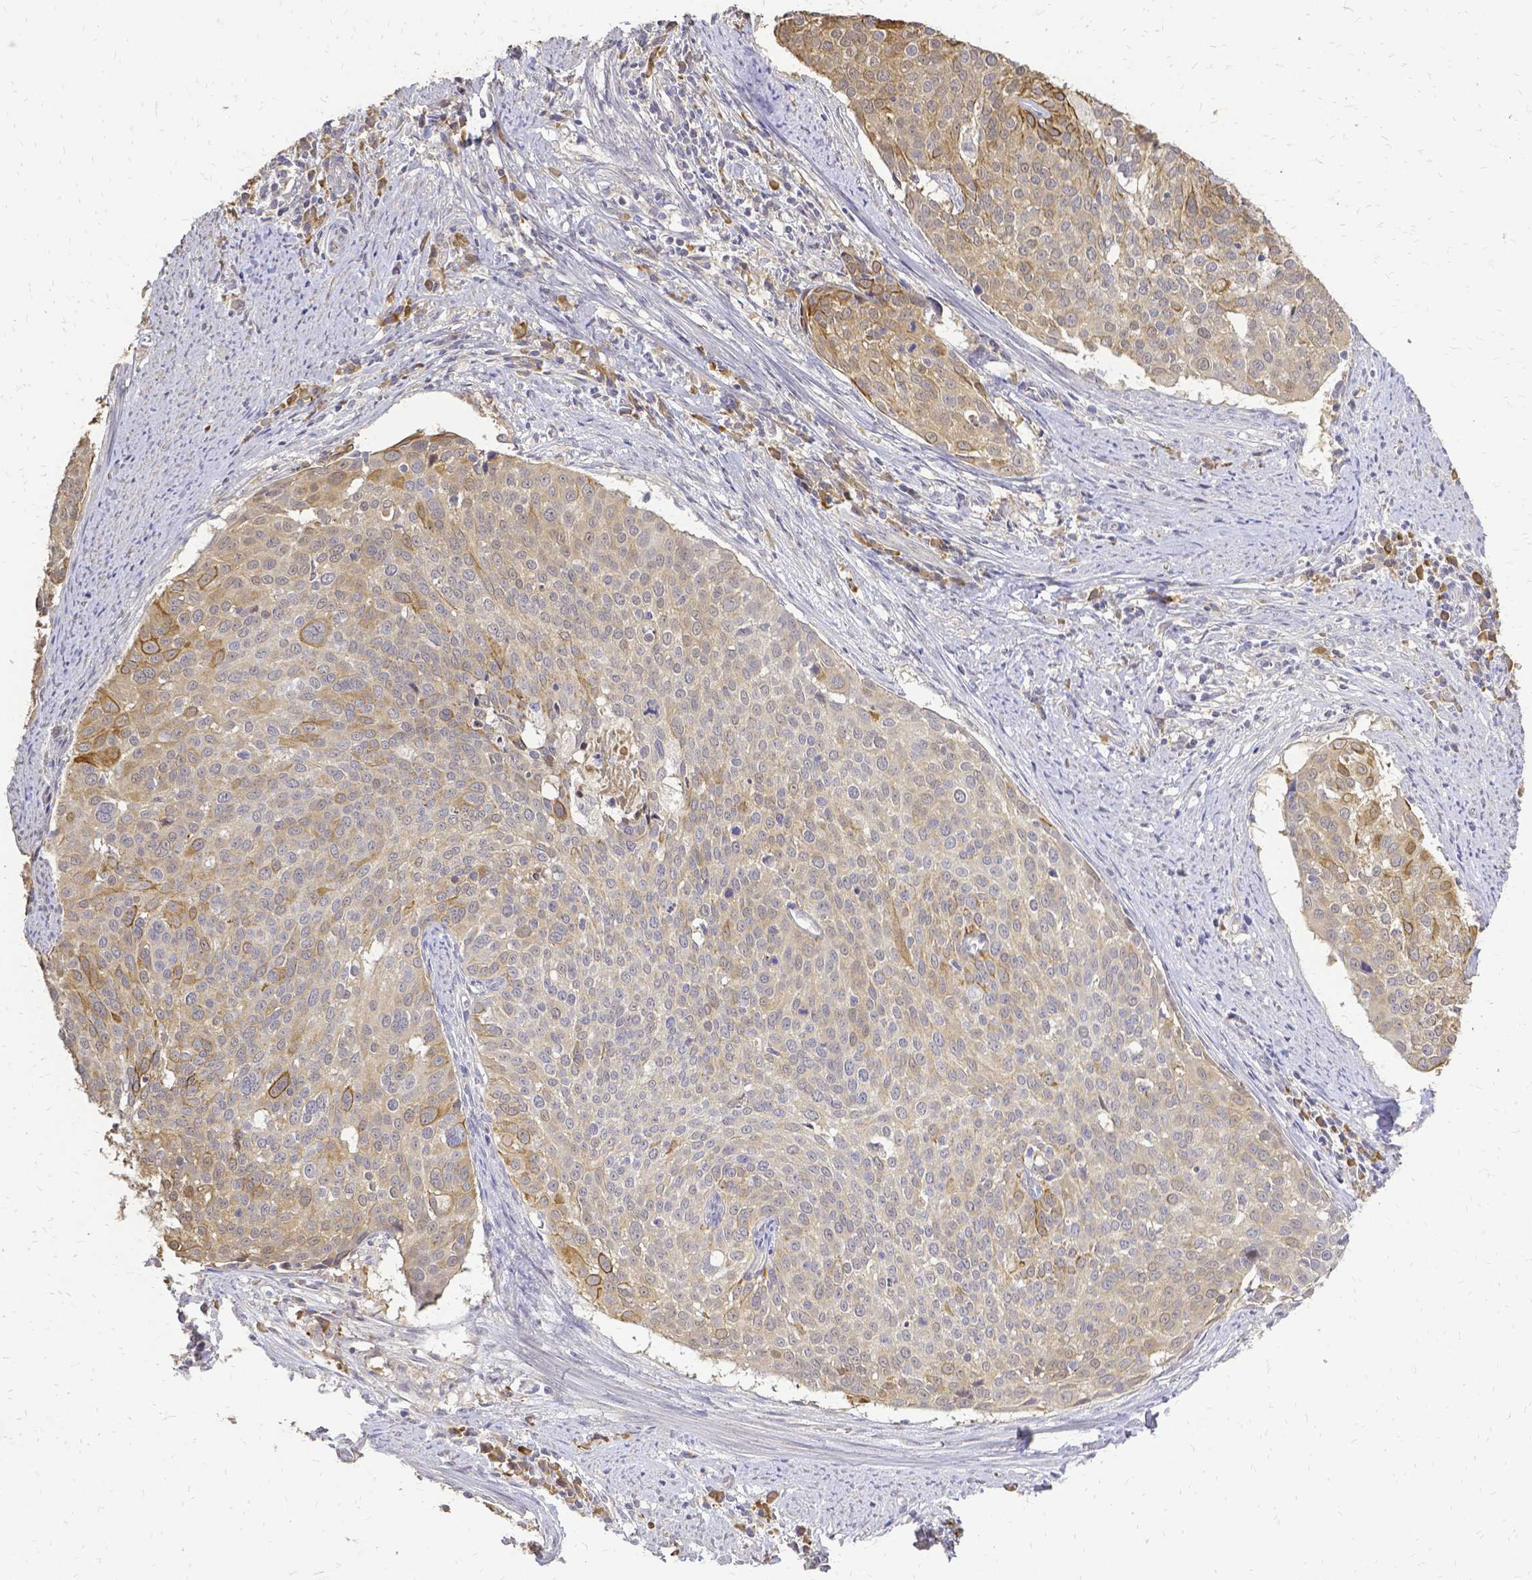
{"staining": {"intensity": "moderate", "quantity": "25%-75%", "location": "cytoplasmic/membranous"}, "tissue": "cervical cancer", "cell_type": "Tumor cells", "image_type": "cancer", "snomed": [{"axis": "morphology", "description": "Squamous cell carcinoma, NOS"}, {"axis": "topography", "description": "Cervix"}], "caption": "The immunohistochemical stain labels moderate cytoplasmic/membranous positivity in tumor cells of cervical squamous cell carcinoma tissue.", "gene": "CIB1", "patient": {"sex": "female", "age": 39}}